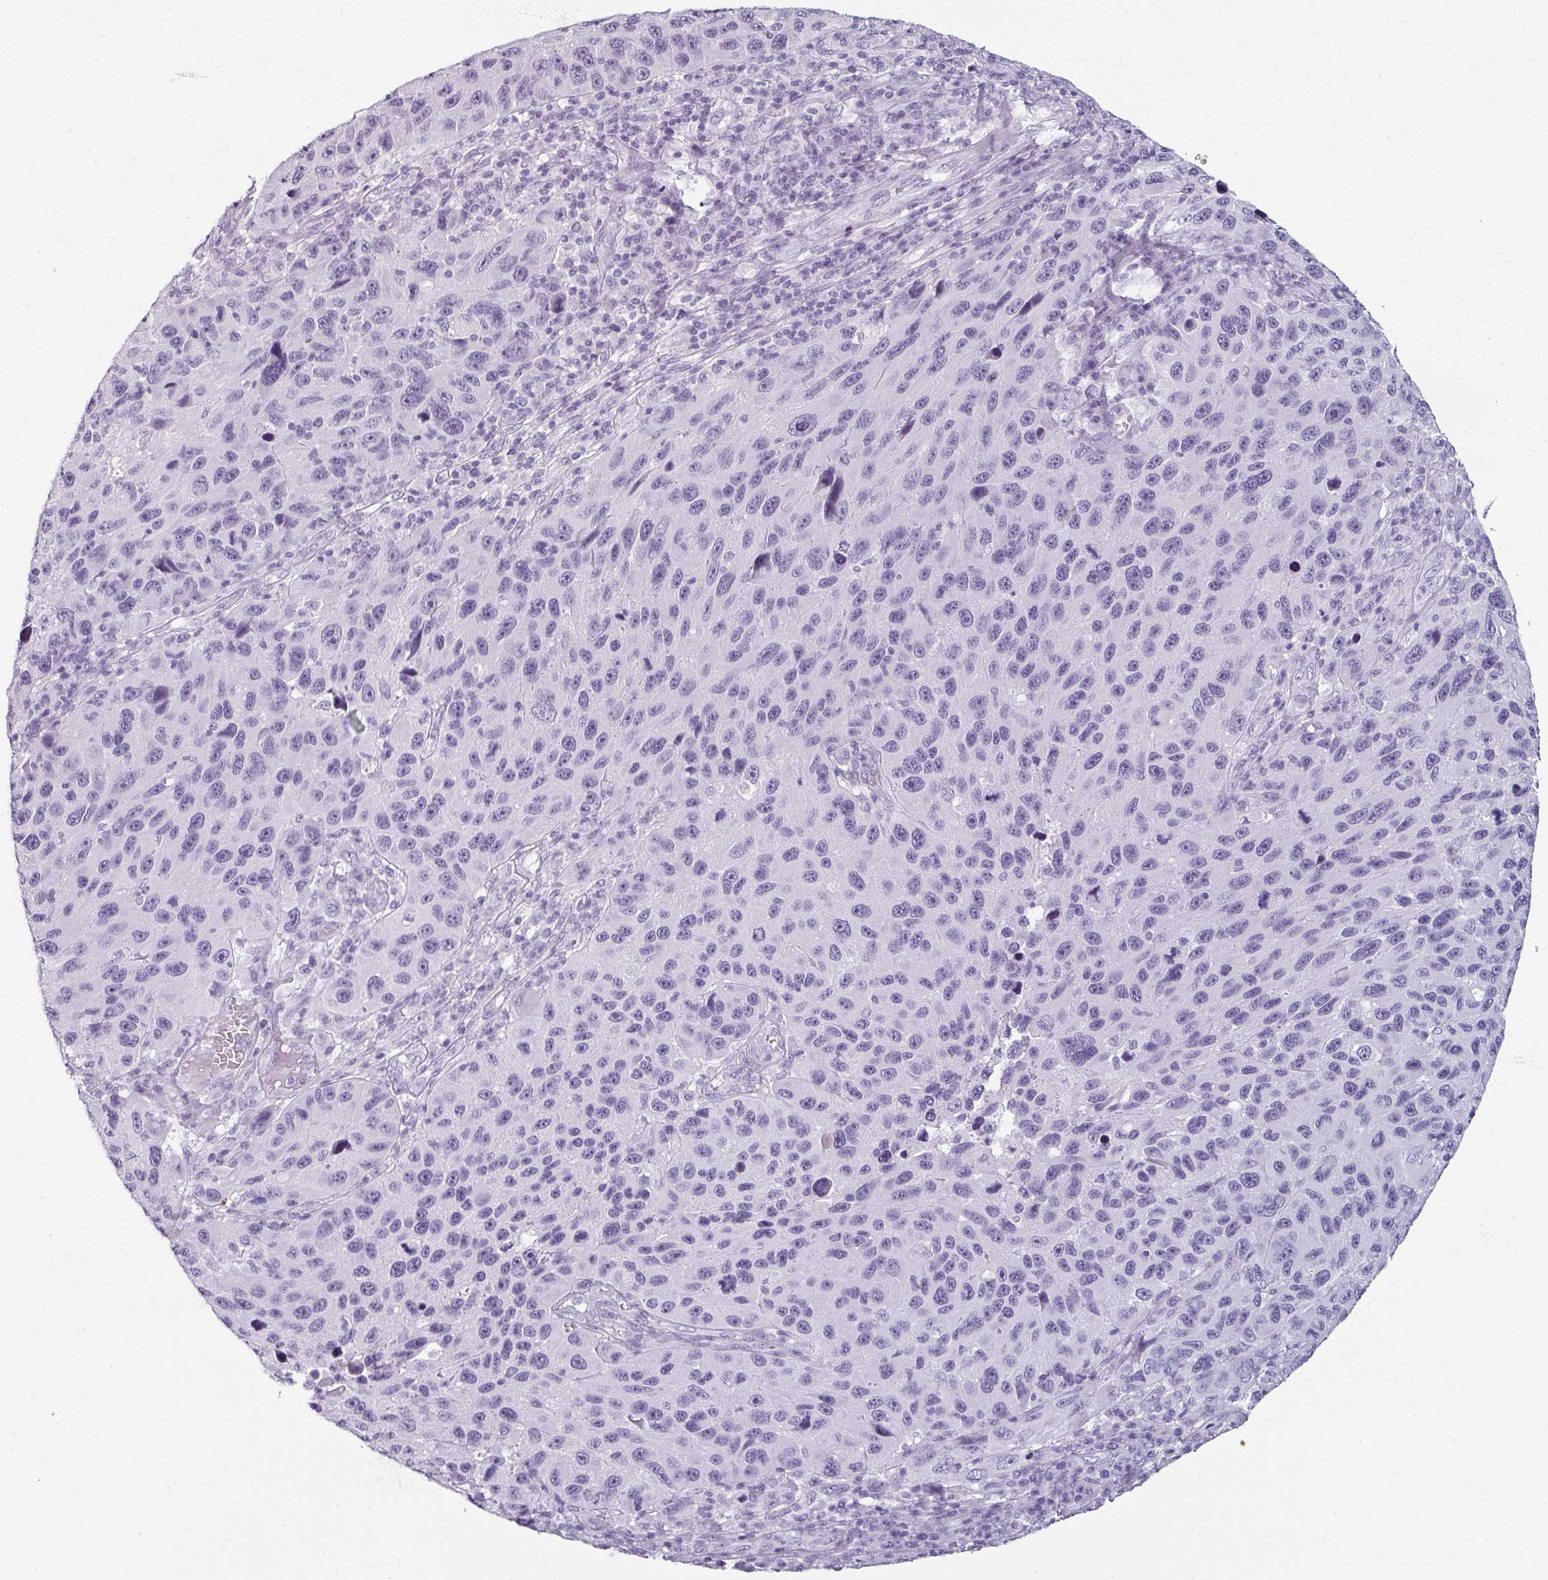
{"staining": {"intensity": "negative", "quantity": "none", "location": "none"}, "tissue": "melanoma", "cell_type": "Tumor cells", "image_type": "cancer", "snomed": [{"axis": "morphology", "description": "Malignant melanoma, NOS"}, {"axis": "topography", "description": "Skin"}], "caption": "This histopathology image is of malignant melanoma stained with immunohistochemistry (IHC) to label a protein in brown with the nuclei are counter-stained blue. There is no positivity in tumor cells.", "gene": "REG3G", "patient": {"sex": "male", "age": 53}}